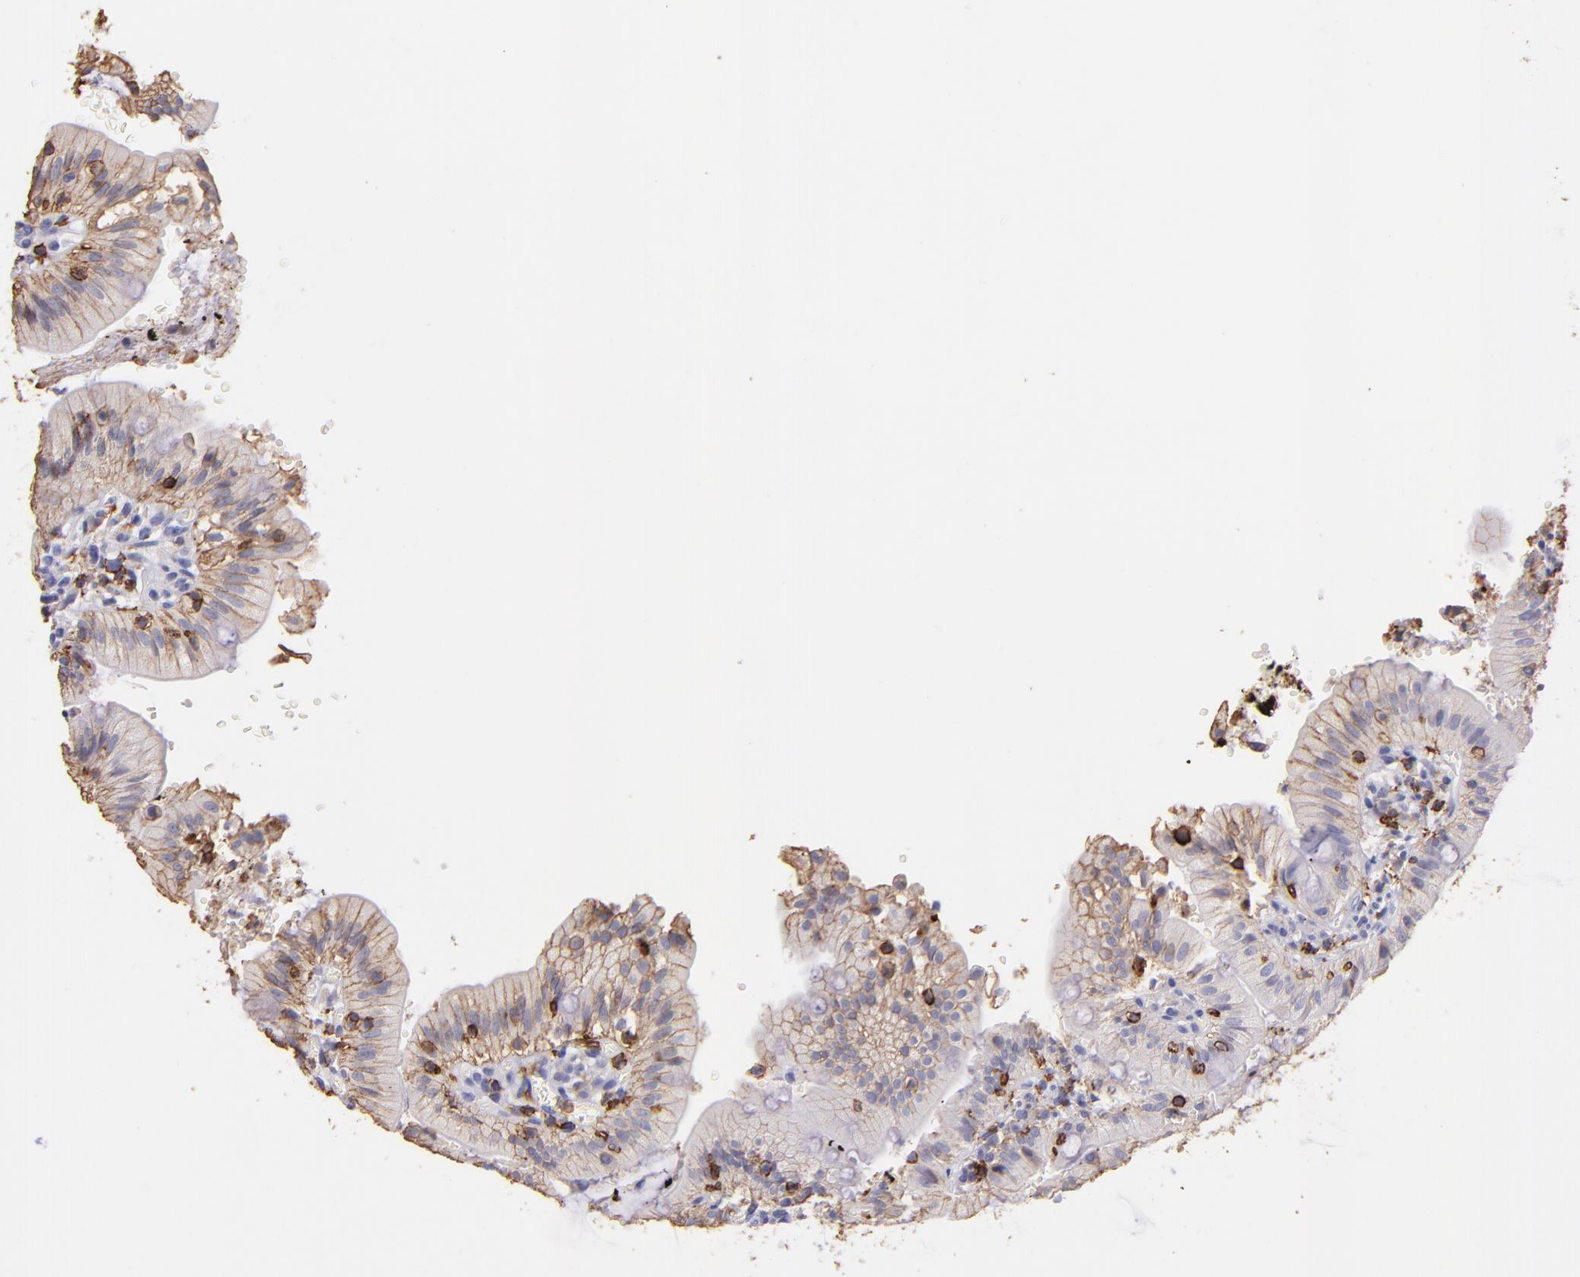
{"staining": {"intensity": "weak", "quantity": "<25%", "location": "cytoplasmic/membranous"}, "tissue": "small intestine", "cell_type": "Glandular cells", "image_type": "normal", "snomed": [{"axis": "morphology", "description": "Normal tissue, NOS"}, {"axis": "topography", "description": "Small intestine"}], "caption": "The image shows no significant staining in glandular cells of small intestine. Nuclei are stained in blue.", "gene": "SPN", "patient": {"sex": "male", "age": 71}}